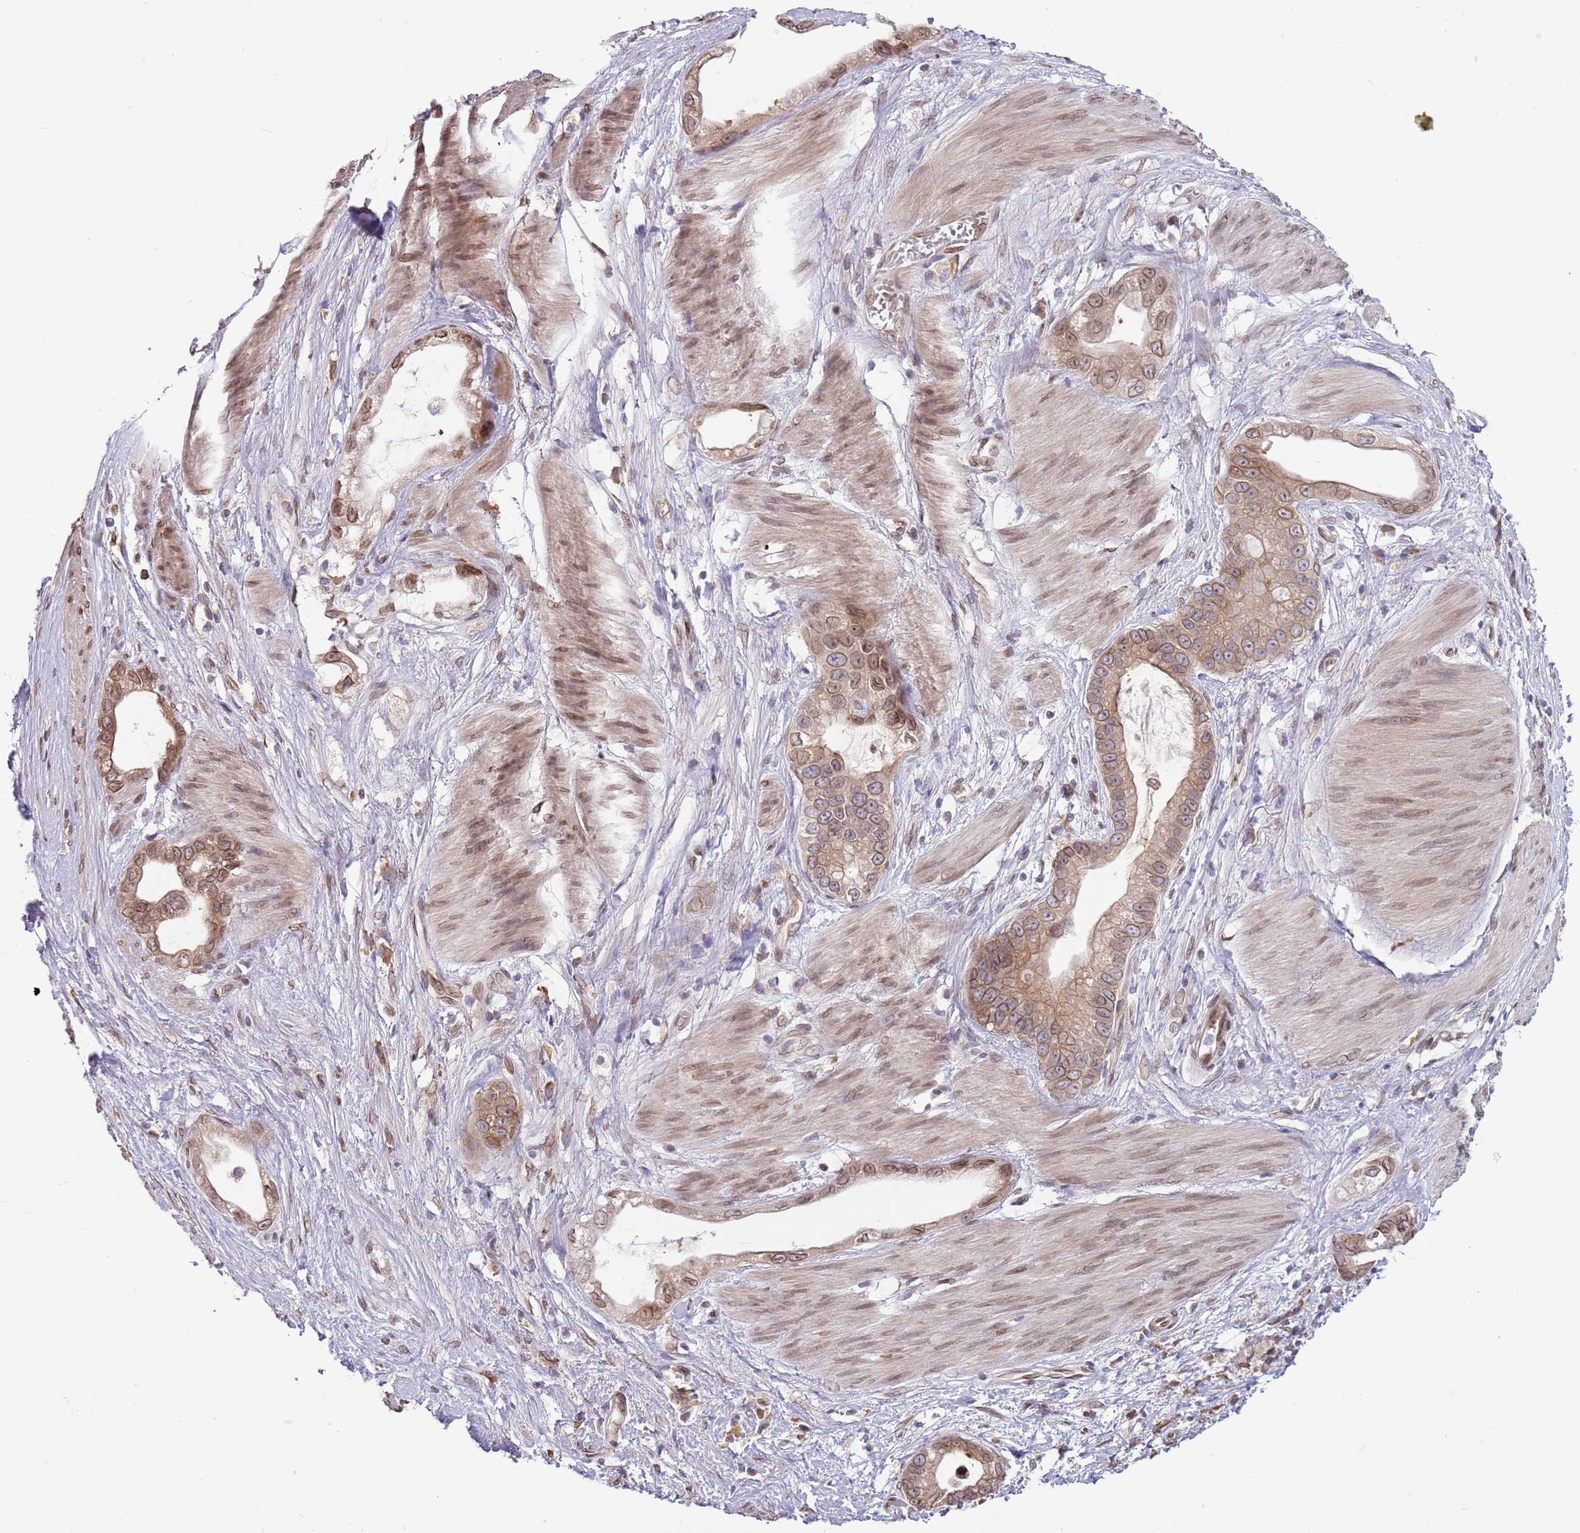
{"staining": {"intensity": "moderate", "quantity": "25%-75%", "location": "cytoplasmic/membranous,nuclear"}, "tissue": "stomach cancer", "cell_type": "Tumor cells", "image_type": "cancer", "snomed": [{"axis": "morphology", "description": "Adenocarcinoma, NOS"}, {"axis": "topography", "description": "Stomach"}], "caption": "This is an image of immunohistochemistry staining of adenocarcinoma (stomach), which shows moderate expression in the cytoplasmic/membranous and nuclear of tumor cells.", "gene": "ZNF665", "patient": {"sex": "male", "age": 55}}